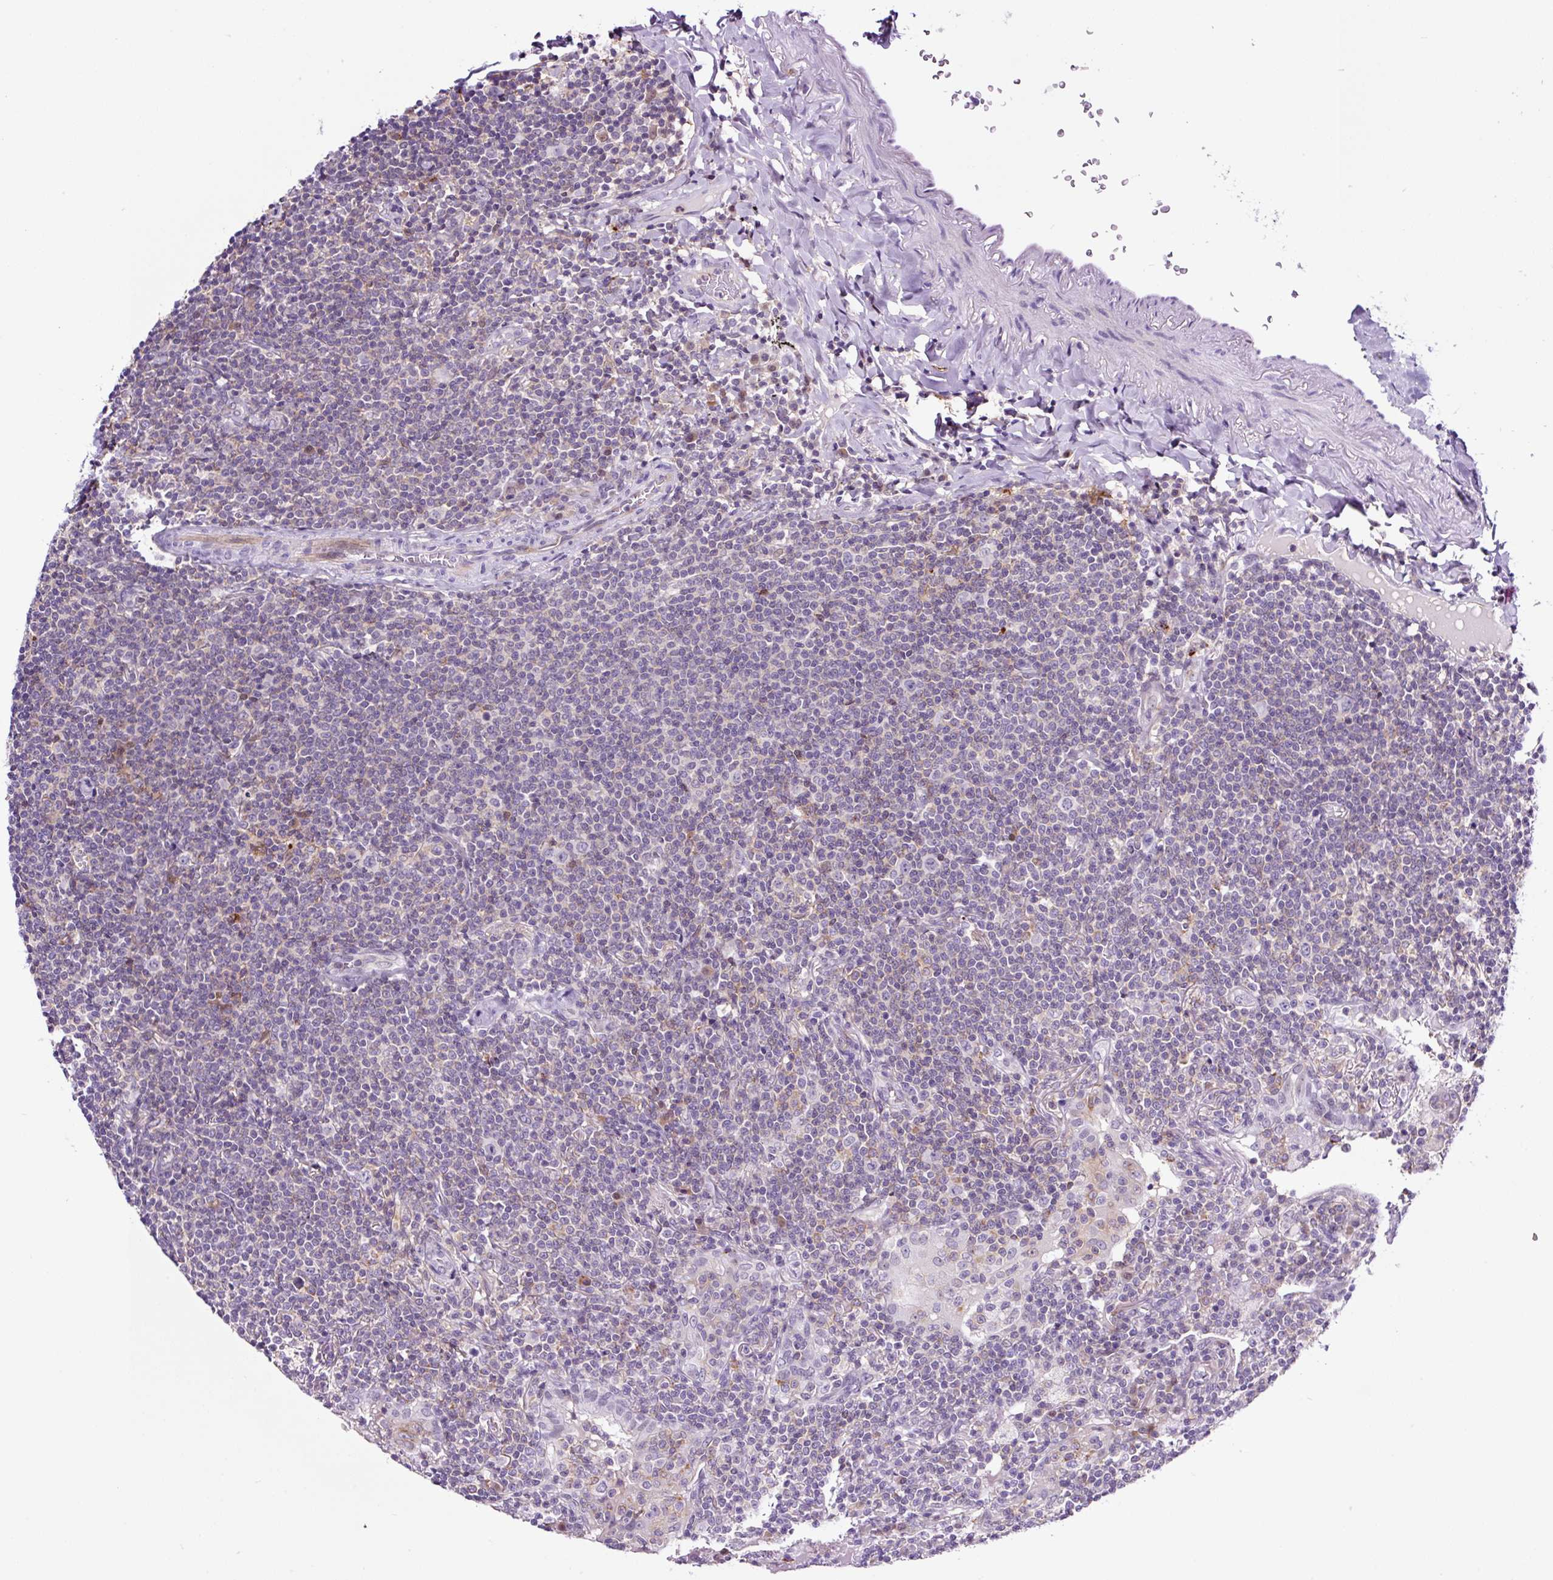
{"staining": {"intensity": "negative", "quantity": "none", "location": "none"}, "tissue": "lymphoma", "cell_type": "Tumor cells", "image_type": "cancer", "snomed": [{"axis": "morphology", "description": "Malignant lymphoma, non-Hodgkin's type, Low grade"}, {"axis": "topography", "description": "Lung"}], "caption": "The micrograph demonstrates no staining of tumor cells in lymphoma.", "gene": "TAFA3", "patient": {"sex": "female", "age": 71}}